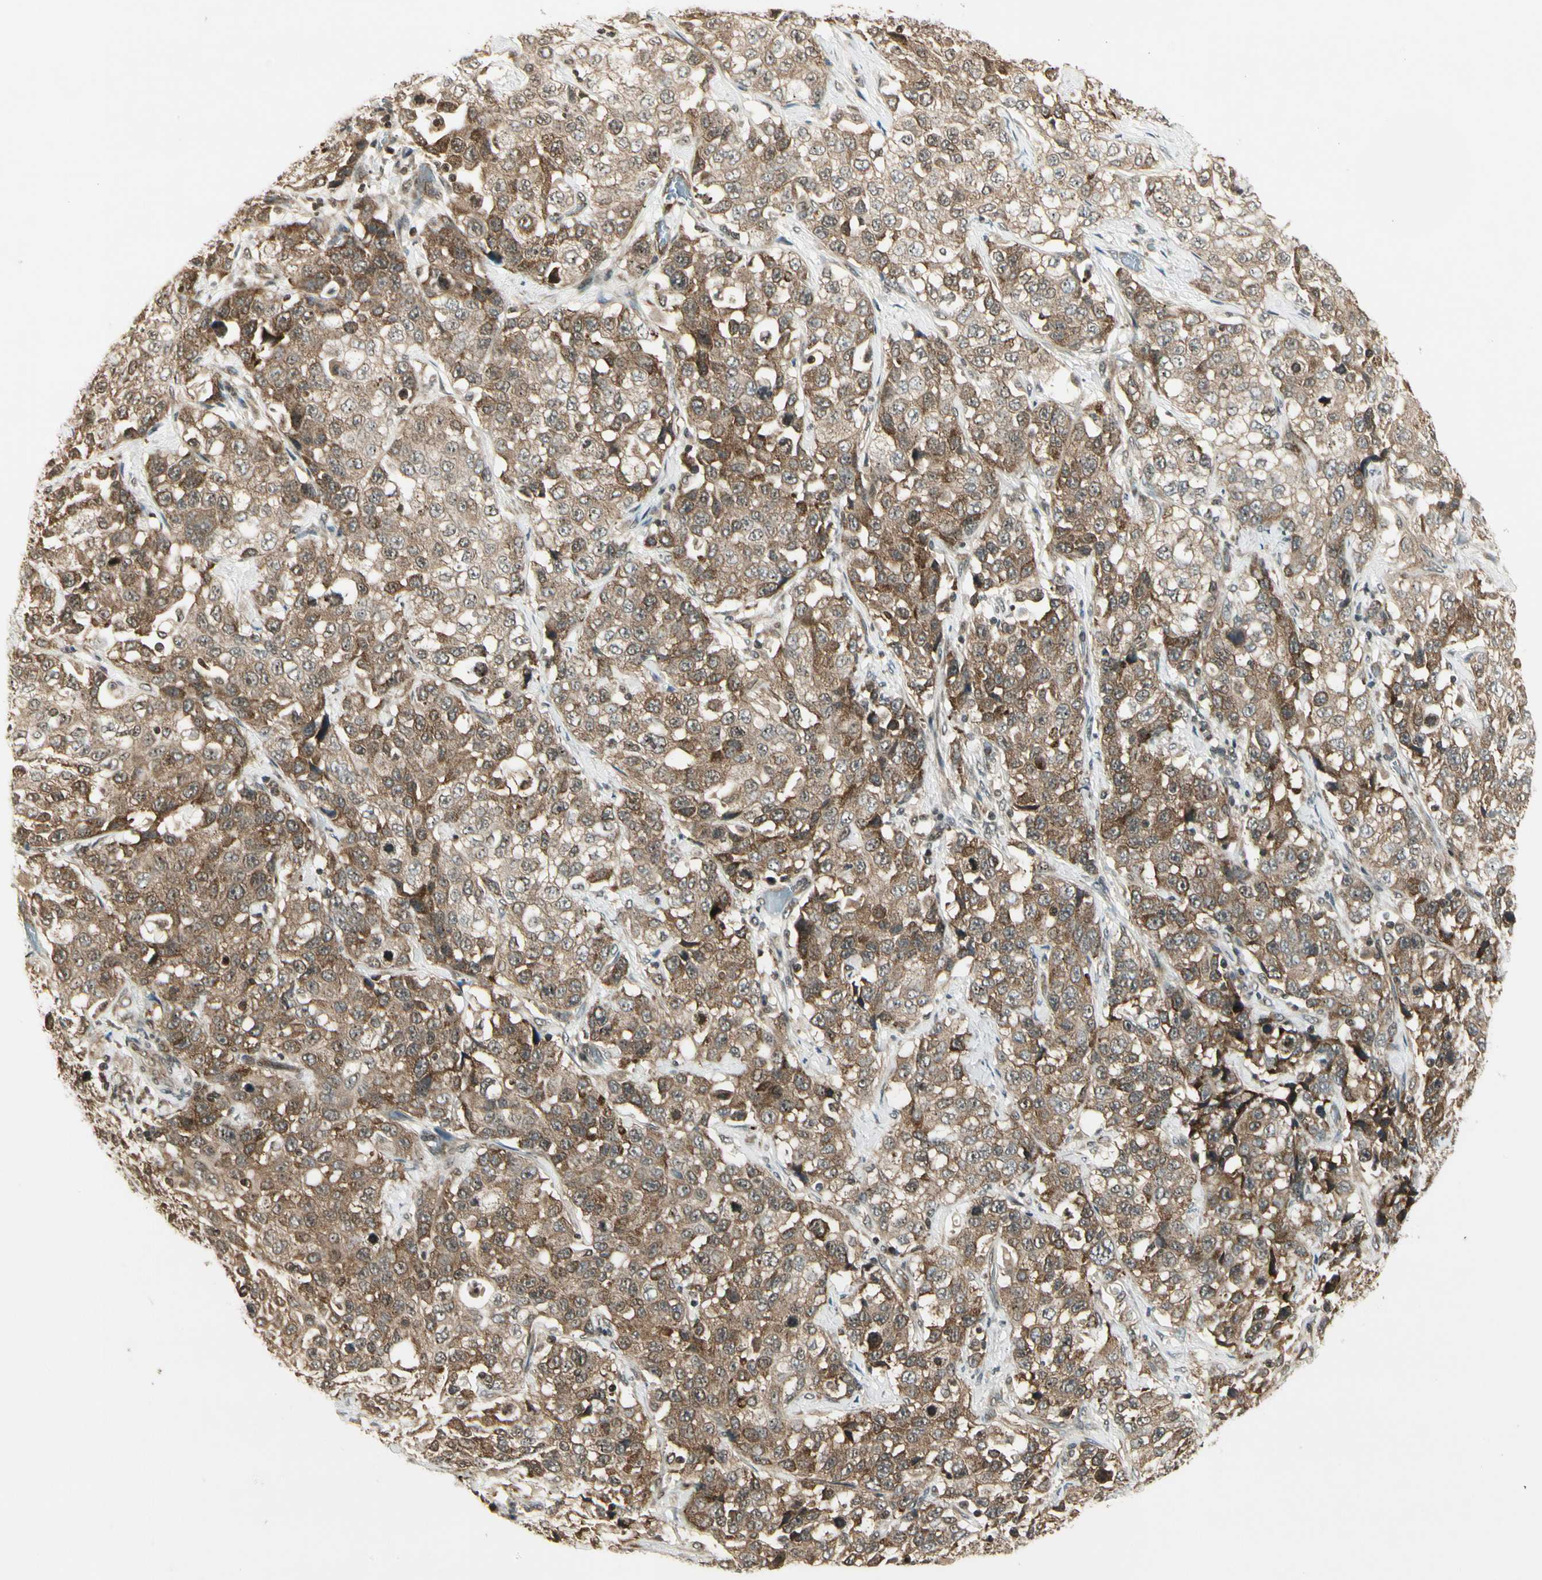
{"staining": {"intensity": "moderate", "quantity": "25%-75%", "location": "cytoplasmic/membranous"}, "tissue": "stomach cancer", "cell_type": "Tumor cells", "image_type": "cancer", "snomed": [{"axis": "morphology", "description": "Normal tissue, NOS"}, {"axis": "morphology", "description": "Adenocarcinoma, NOS"}, {"axis": "topography", "description": "Stomach"}], "caption": "Protein expression analysis of stomach cancer demonstrates moderate cytoplasmic/membranous staining in about 25%-75% of tumor cells.", "gene": "SMN2", "patient": {"sex": "male", "age": 48}}